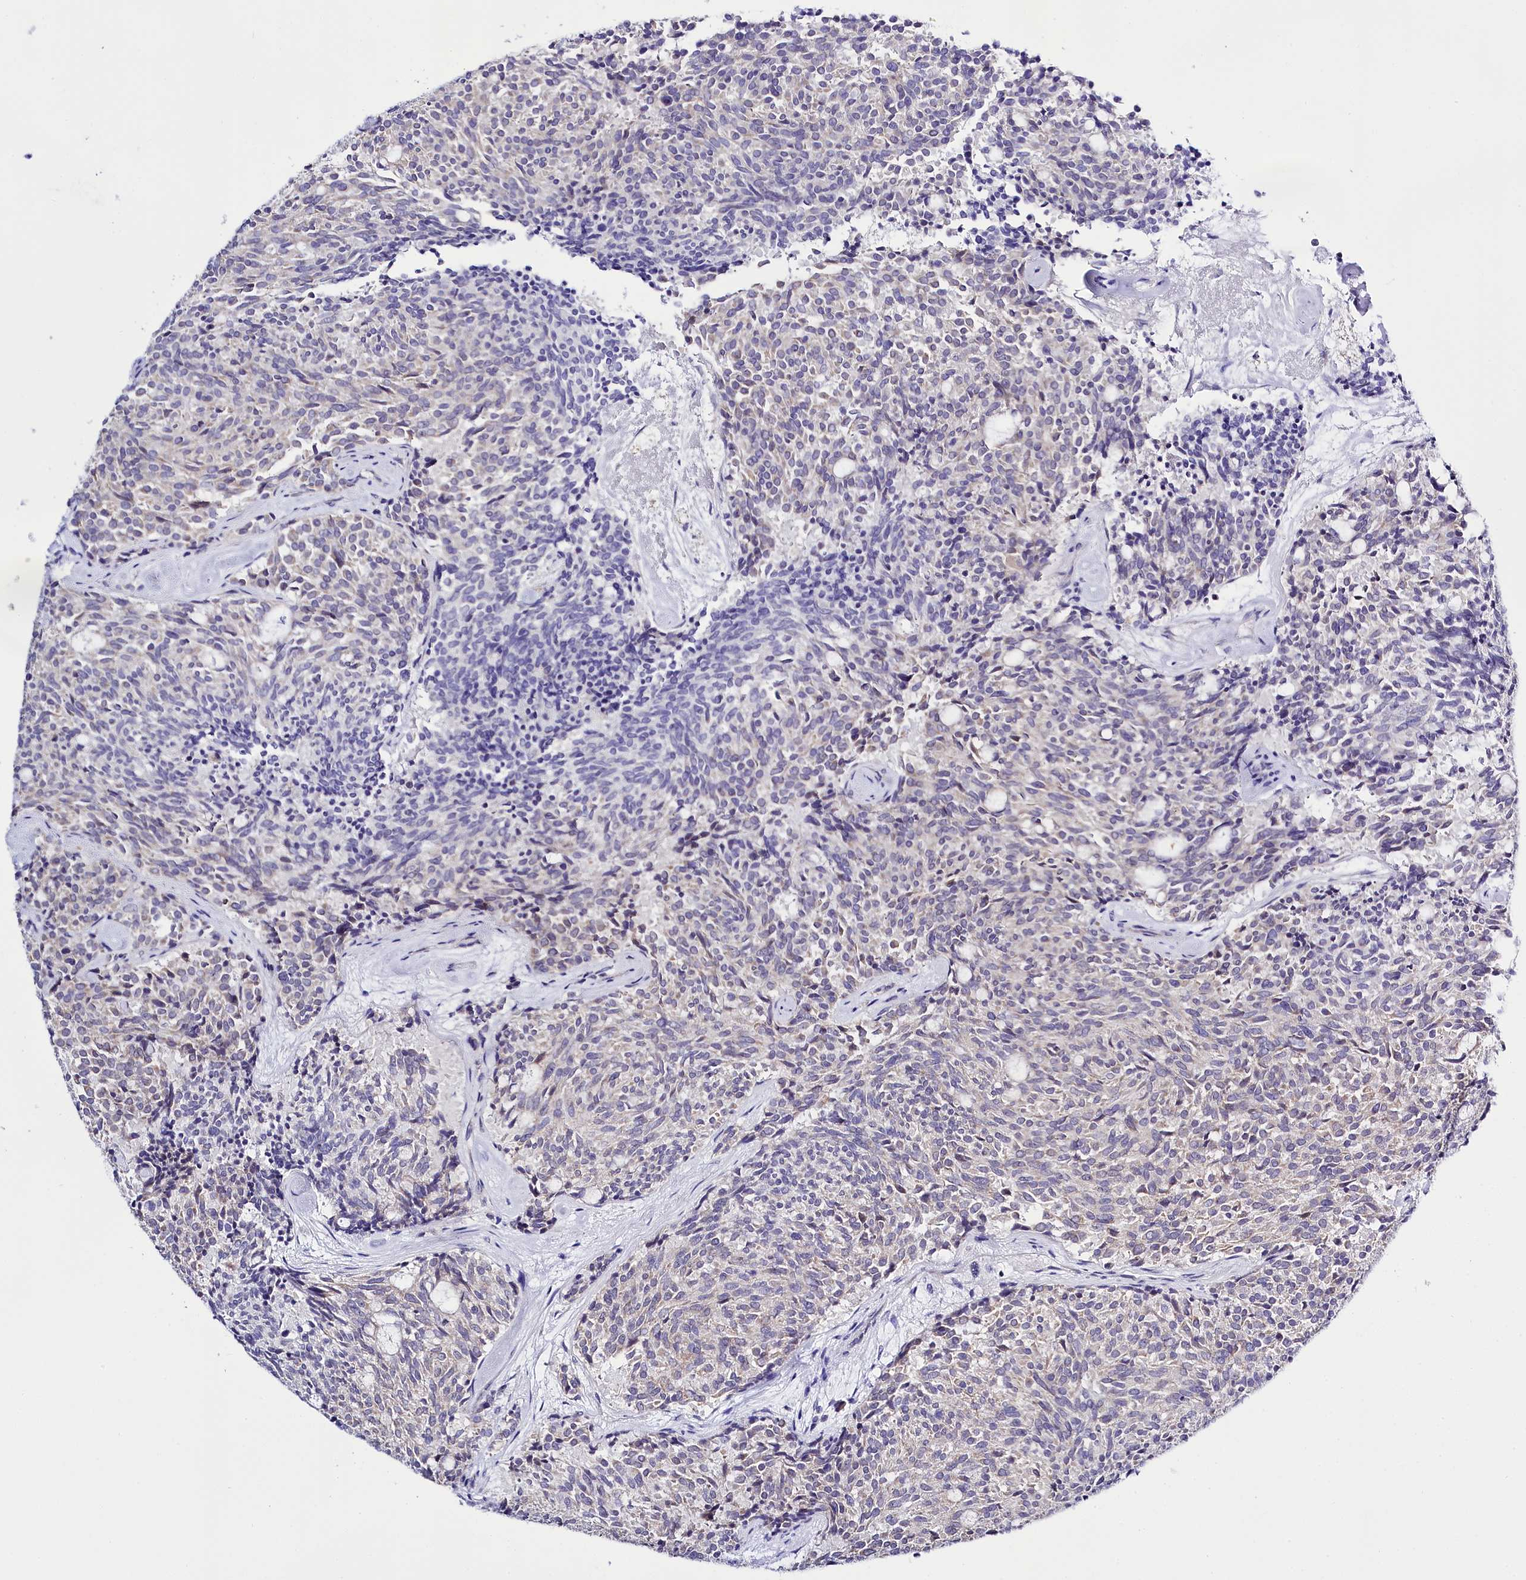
{"staining": {"intensity": "negative", "quantity": "none", "location": "none"}, "tissue": "carcinoid", "cell_type": "Tumor cells", "image_type": "cancer", "snomed": [{"axis": "morphology", "description": "Carcinoid, malignant, NOS"}, {"axis": "topography", "description": "Pancreas"}], "caption": "Immunohistochemical staining of human carcinoid (malignant) reveals no significant positivity in tumor cells. Brightfield microscopy of immunohistochemistry (IHC) stained with DAB (3,3'-diaminobenzidine) (brown) and hematoxylin (blue), captured at high magnification.", "gene": "SPATS2", "patient": {"sex": "female", "age": 54}}